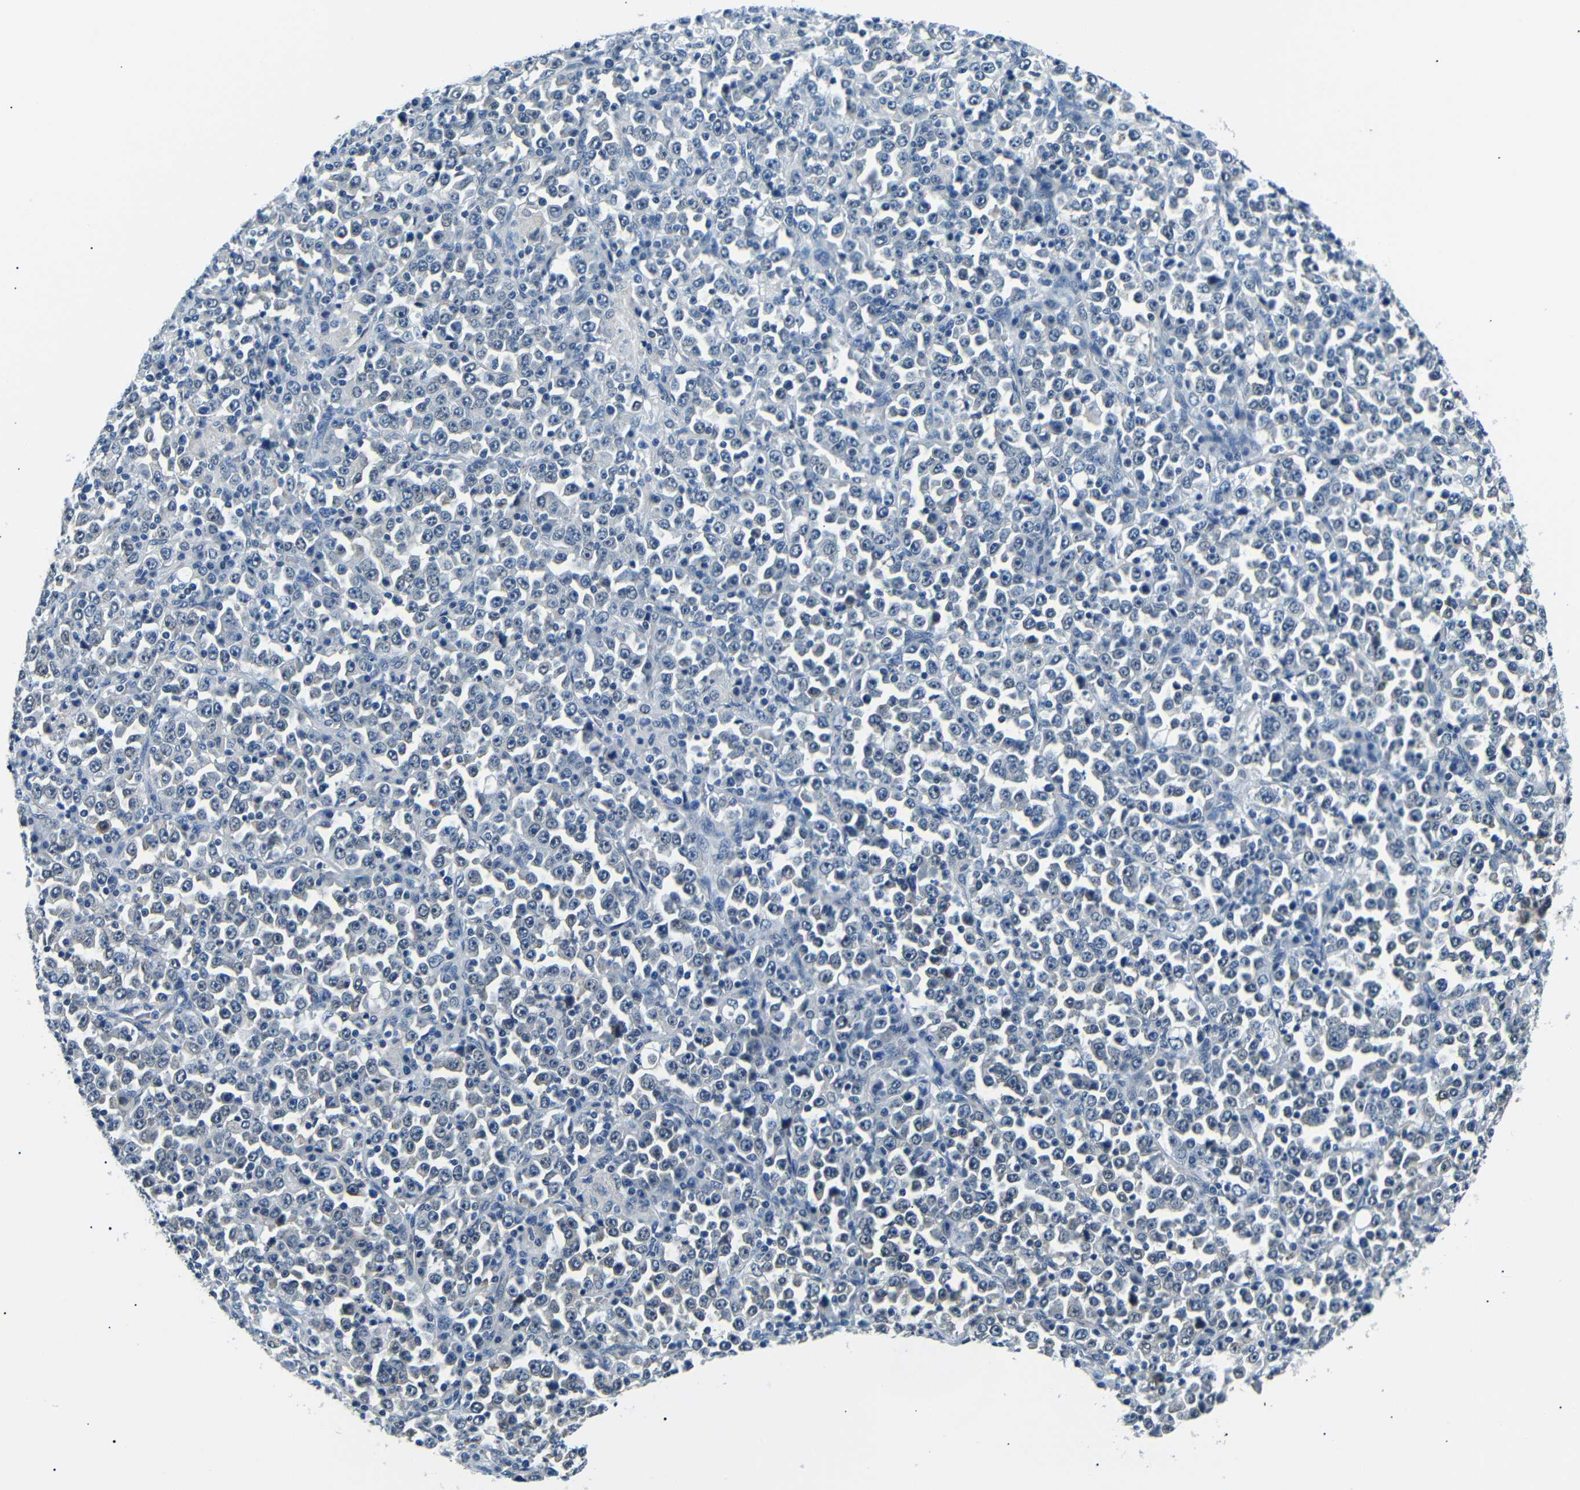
{"staining": {"intensity": "negative", "quantity": "none", "location": "none"}, "tissue": "stomach cancer", "cell_type": "Tumor cells", "image_type": "cancer", "snomed": [{"axis": "morphology", "description": "Normal tissue, NOS"}, {"axis": "morphology", "description": "Adenocarcinoma, NOS"}, {"axis": "topography", "description": "Stomach, upper"}, {"axis": "topography", "description": "Stomach"}], "caption": "Immunohistochemistry (IHC) photomicrograph of neoplastic tissue: human stomach adenocarcinoma stained with DAB exhibits no significant protein expression in tumor cells.", "gene": "TAFA1", "patient": {"sex": "male", "age": 59}}